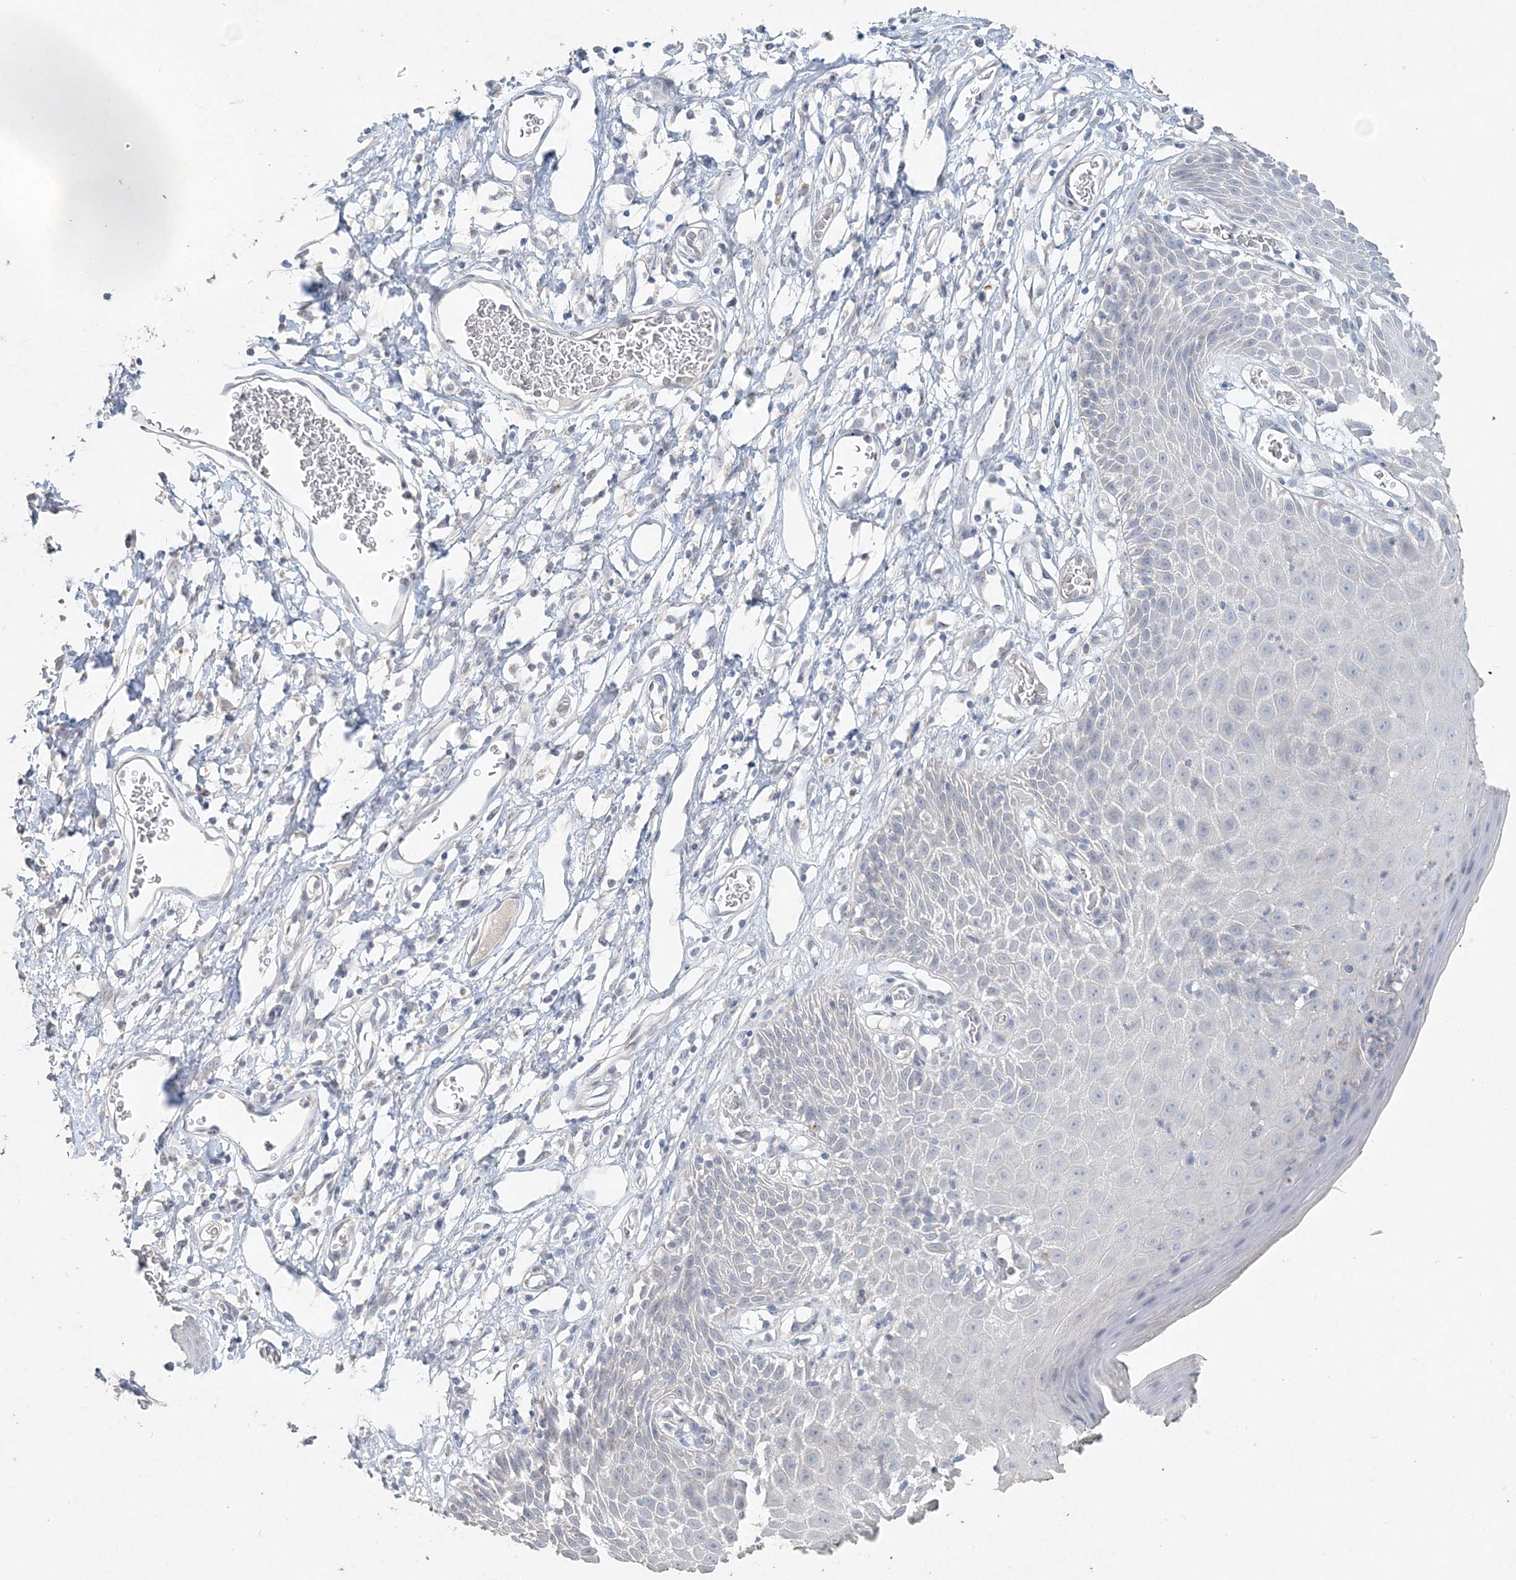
{"staining": {"intensity": "weak", "quantity": "<25%", "location": "cytoplasmic/membranous"}, "tissue": "skin", "cell_type": "Epidermal cells", "image_type": "normal", "snomed": [{"axis": "morphology", "description": "Normal tissue, NOS"}, {"axis": "topography", "description": "Vulva"}], "caption": "Immunohistochemistry photomicrograph of normal human skin stained for a protein (brown), which shows no staining in epidermal cells. (Brightfield microscopy of DAB IHC at high magnification).", "gene": "DNAH5", "patient": {"sex": "female", "age": 68}}